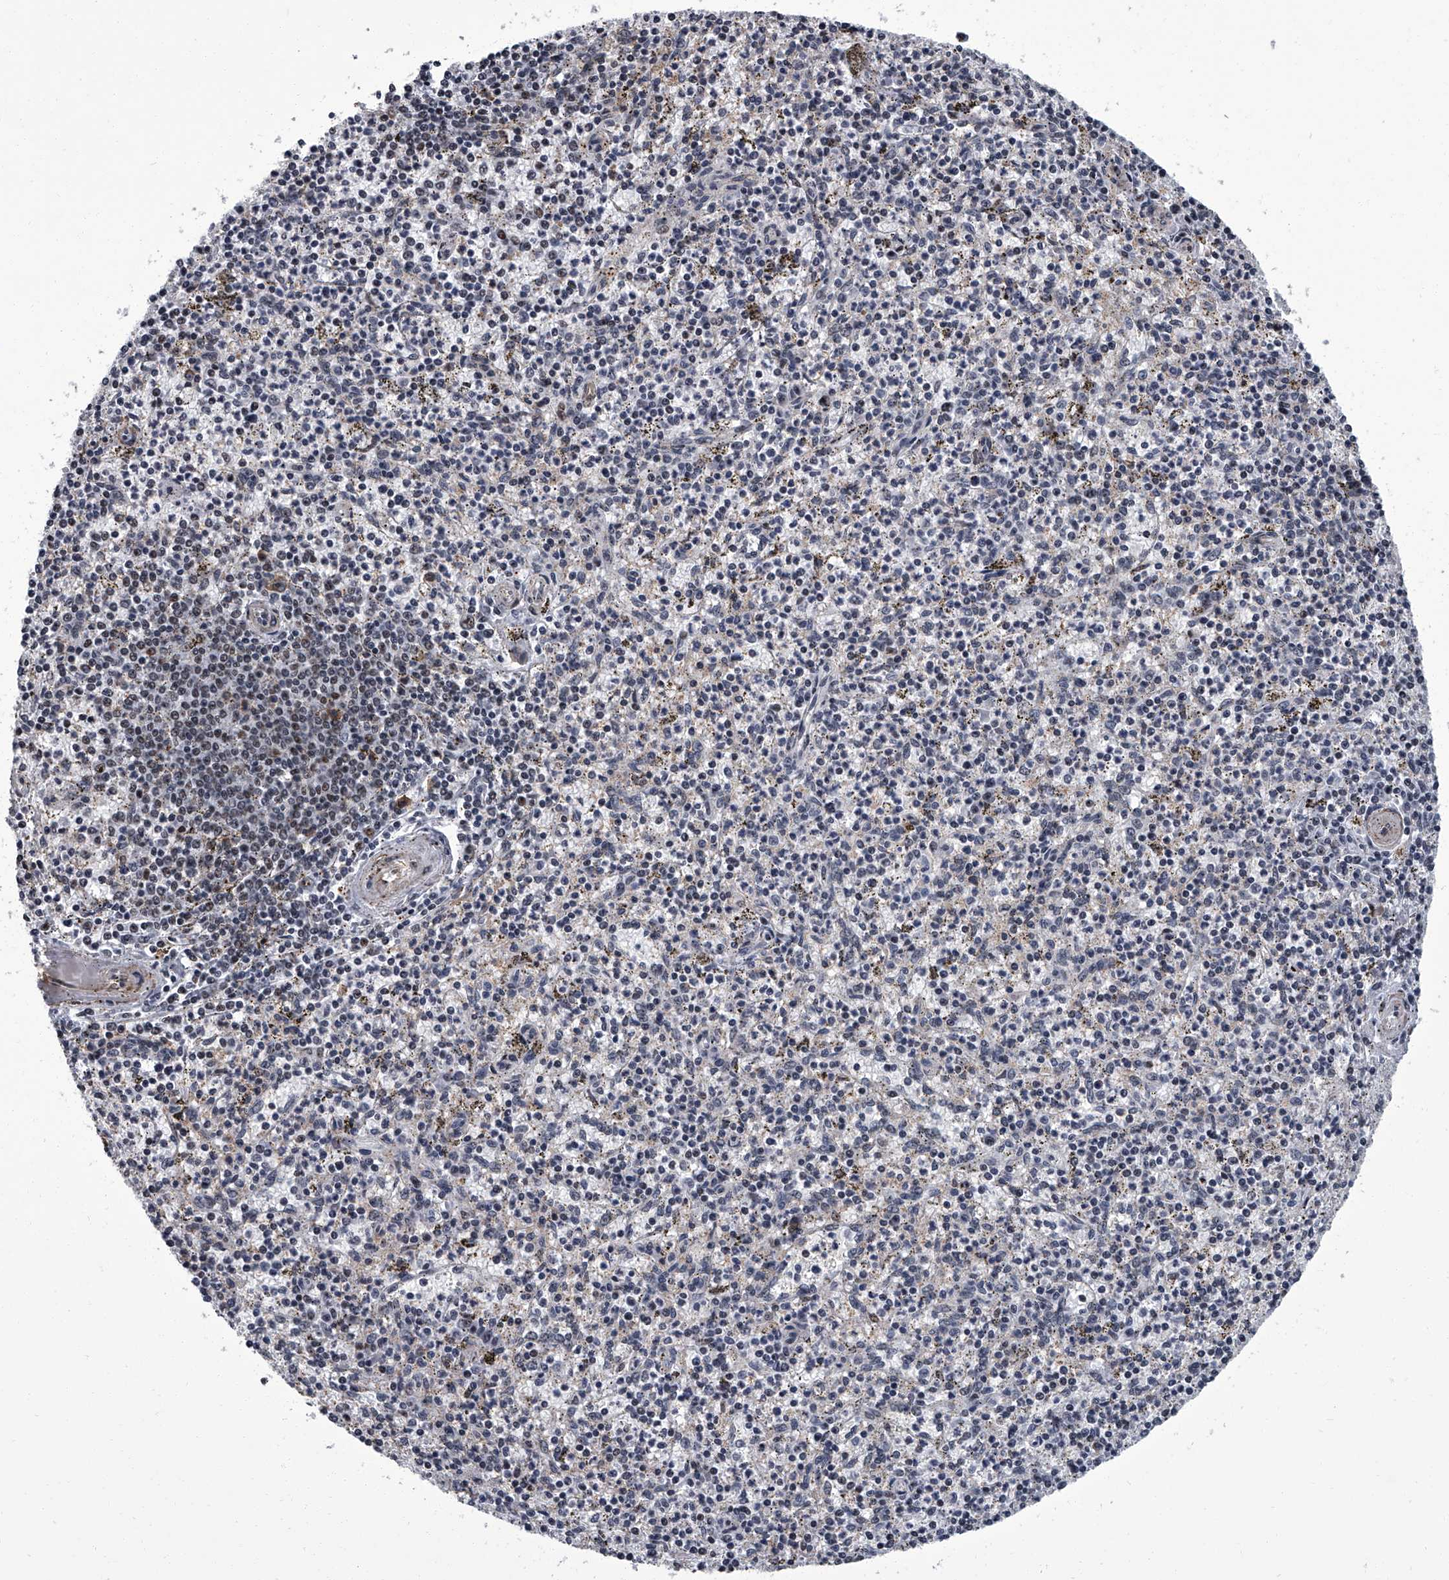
{"staining": {"intensity": "weak", "quantity": "<25%", "location": "nuclear"}, "tissue": "spleen", "cell_type": "Cells in red pulp", "image_type": "normal", "snomed": [{"axis": "morphology", "description": "Normal tissue, NOS"}, {"axis": "topography", "description": "Spleen"}], "caption": "Cells in red pulp show no significant protein staining in normal spleen. The staining was performed using DAB to visualize the protein expression in brown, while the nuclei were stained in blue with hematoxylin (Magnification: 20x).", "gene": "ZNF518B", "patient": {"sex": "male", "age": 72}}